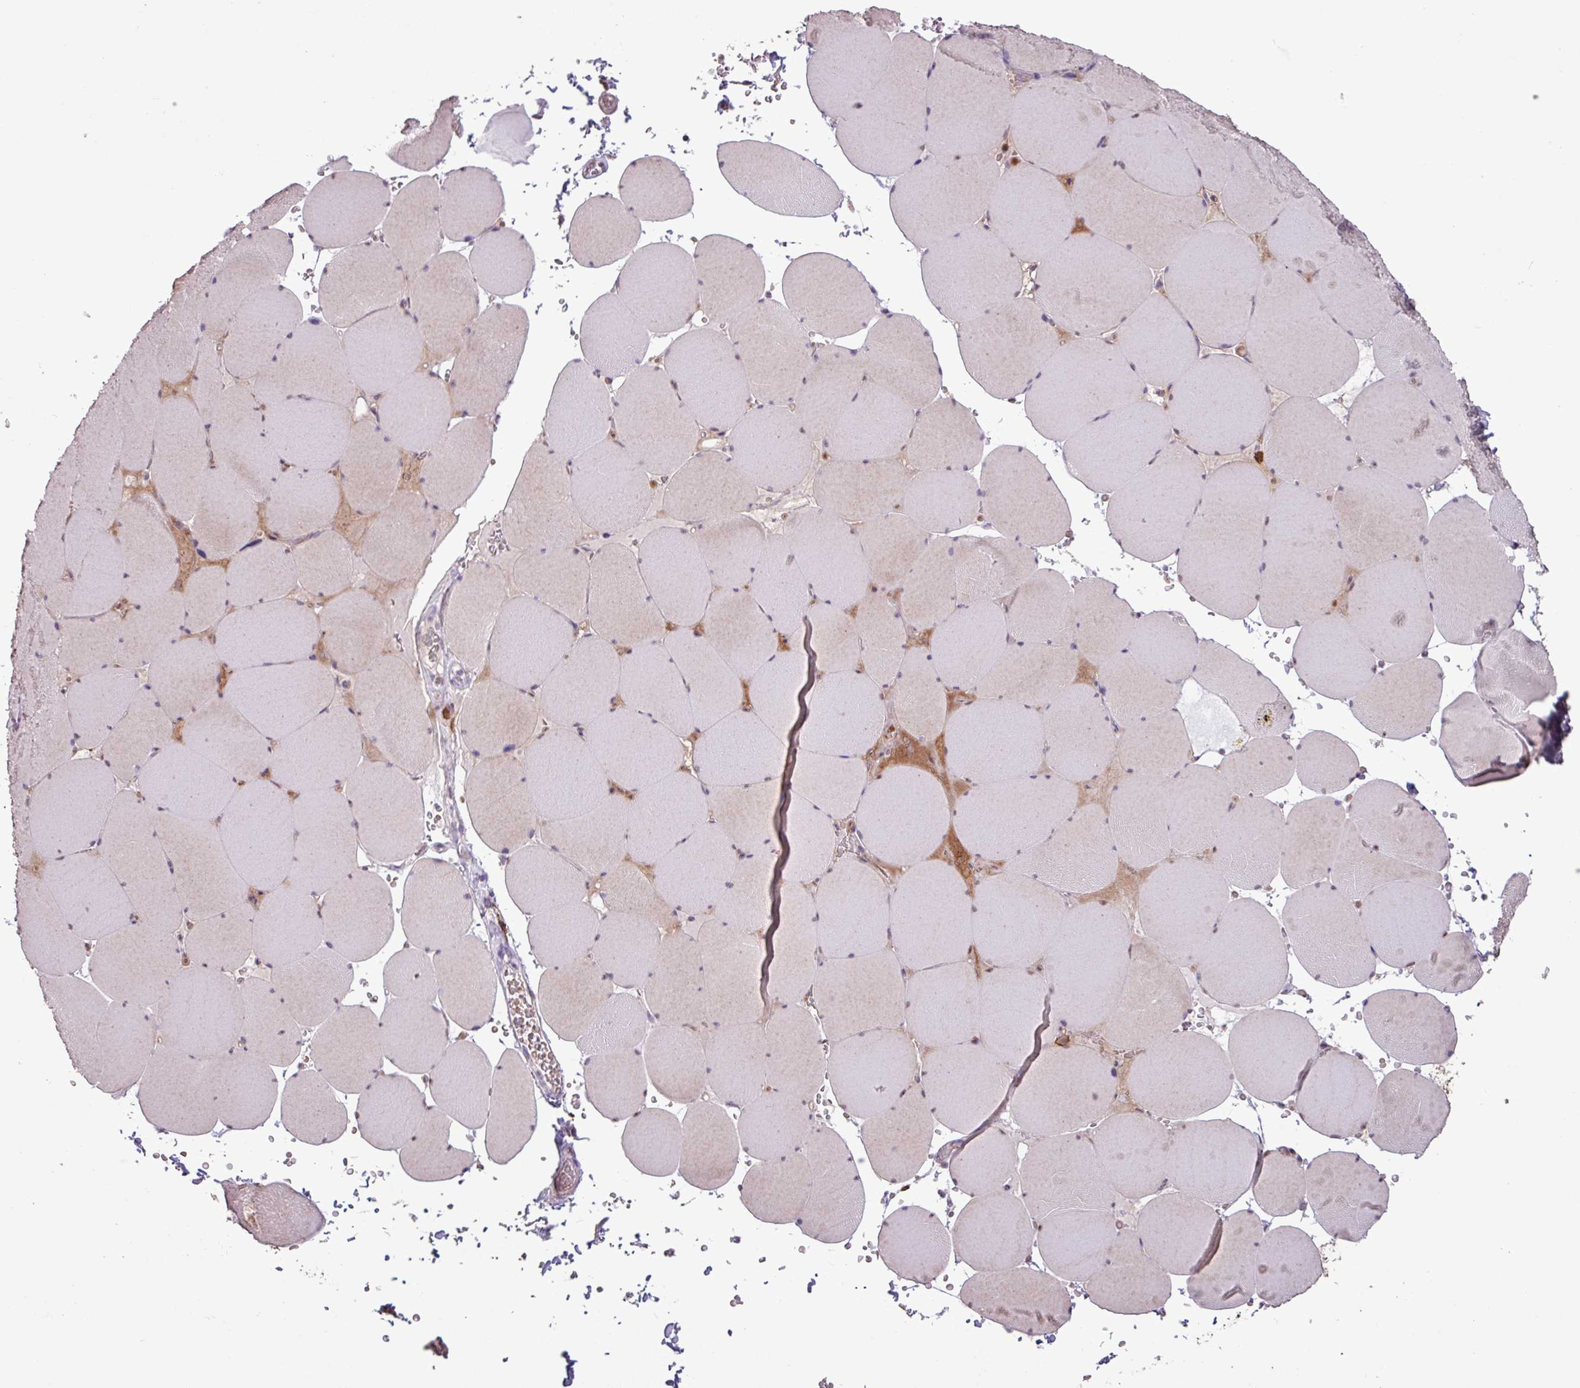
{"staining": {"intensity": "weak", "quantity": "25%-75%", "location": "cytoplasmic/membranous"}, "tissue": "skeletal muscle", "cell_type": "Myocytes", "image_type": "normal", "snomed": [{"axis": "morphology", "description": "Normal tissue, NOS"}, {"axis": "topography", "description": "Skeletal muscle"}, {"axis": "topography", "description": "Head-Neck"}], "caption": "Myocytes reveal low levels of weak cytoplasmic/membranous staining in approximately 25%-75% of cells in normal skeletal muscle.", "gene": "L3MBTL3", "patient": {"sex": "male", "age": 66}}